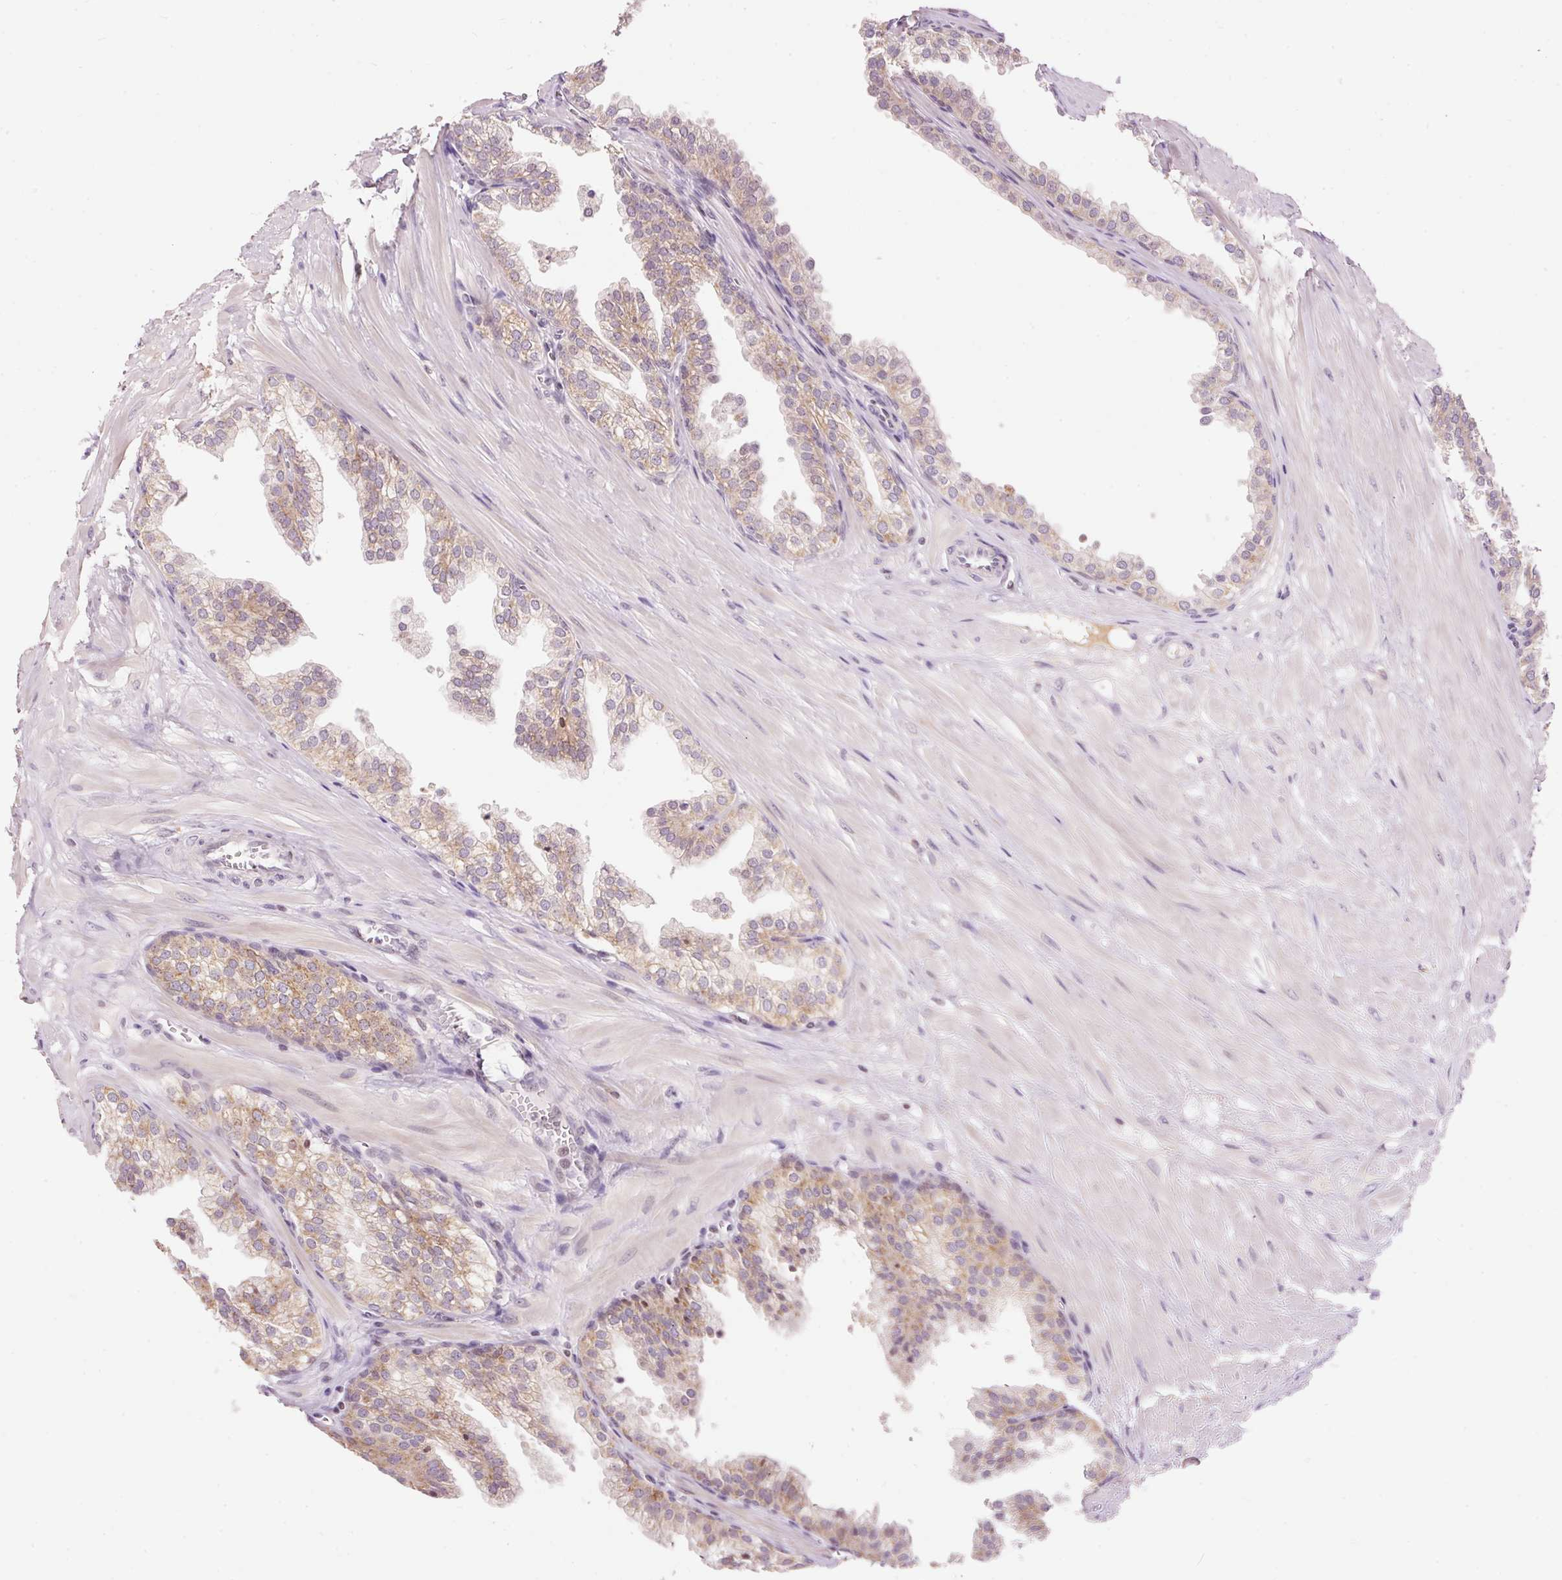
{"staining": {"intensity": "moderate", "quantity": "25%-75%", "location": "cytoplasmic/membranous"}, "tissue": "prostate", "cell_type": "Glandular cells", "image_type": "normal", "snomed": [{"axis": "morphology", "description": "Normal tissue, NOS"}, {"axis": "topography", "description": "Prostate"}, {"axis": "topography", "description": "Peripheral nerve tissue"}], "caption": "Immunohistochemical staining of normal human prostate reveals moderate cytoplasmic/membranous protein expression in about 25%-75% of glandular cells. (Brightfield microscopy of DAB IHC at high magnification).", "gene": "ABHD11", "patient": {"sex": "male", "age": 55}}